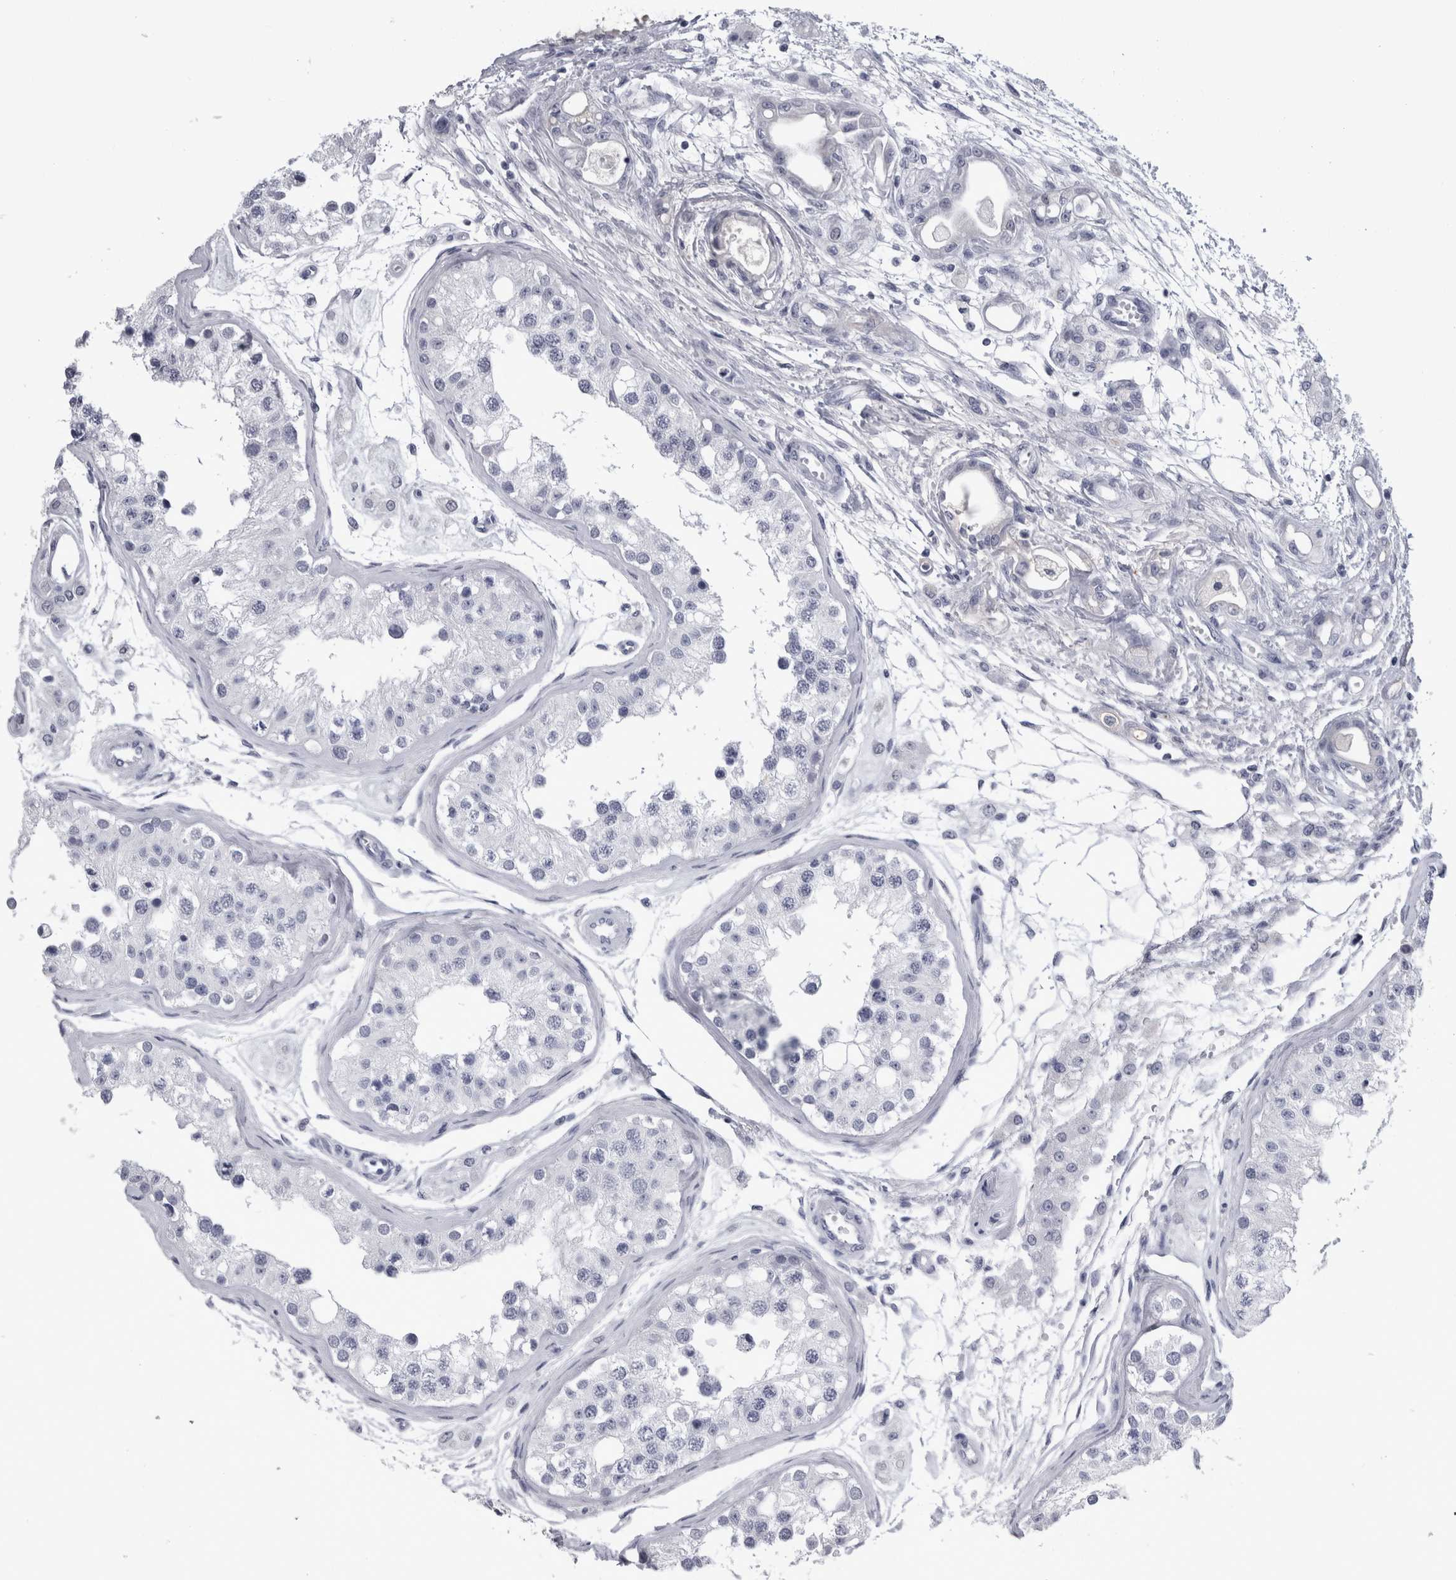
{"staining": {"intensity": "negative", "quantity": "none", "location": "none"}, "tissue": "testis", "cell_type": "Cells in seminiferous ducts", "image_type": "normal", "snomed": [{"axis": "morphology", "description": "Normal tissue, NOS"}, {"axis": "morphology", "description": "Adenocarcinoma, metastatic, NOS"}, {"axis": "topography", "description": "Testis"}], "caption": "Micrograph shows no significant protein staining in cells in seminiferous ducts of unremarkable testis.", "gene": "ALDH8A1", "patient": {"sex": "male", "age": 26}}